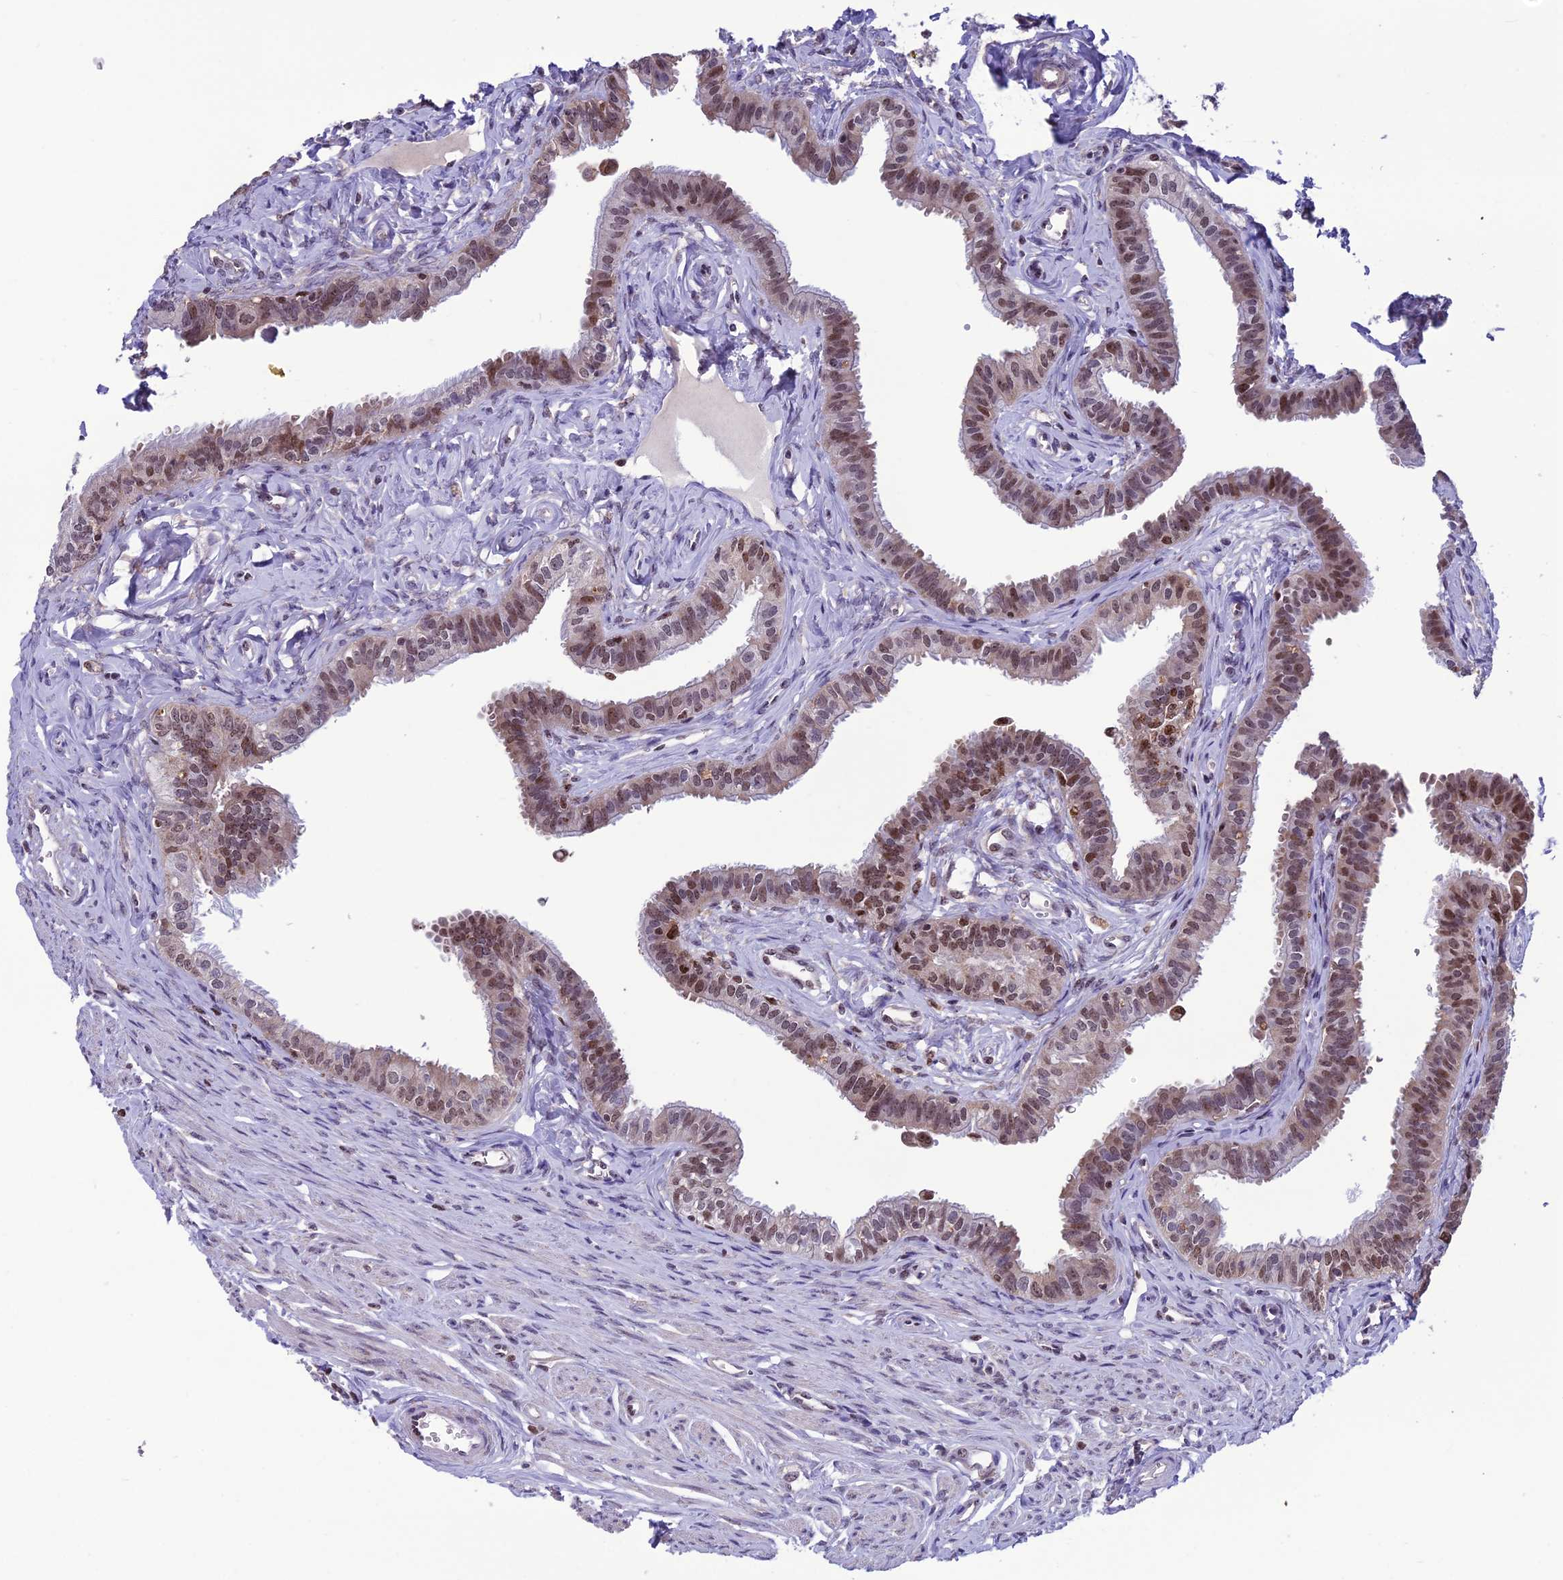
{"staining": {"intensity": "moderate", "quantity": "25%-75%", "location": "nuclear"}, "tissue": "fallopian tube", "cell_type": "Glandular cells", "image_type": "normal", "snomed": [{"axis": "morphology", "description": "Normal tissue, NOS"}, {"axis": "morphology", "description": "Carcinoma, NOS"}, {"axis": "topography", "description": "Fallopian tube"}, {"axis": "topography", "description": "Ovary"}], "caption": "Moderate nuclear positivity is identified in about 25%-75% of glandular cells in unremarkable fallopian tube. Ihc stains the protein of interest in brown and the nuclei are stained blue.", "gene": "MIS12", "patient": {"sex": "female", "age": 59}}